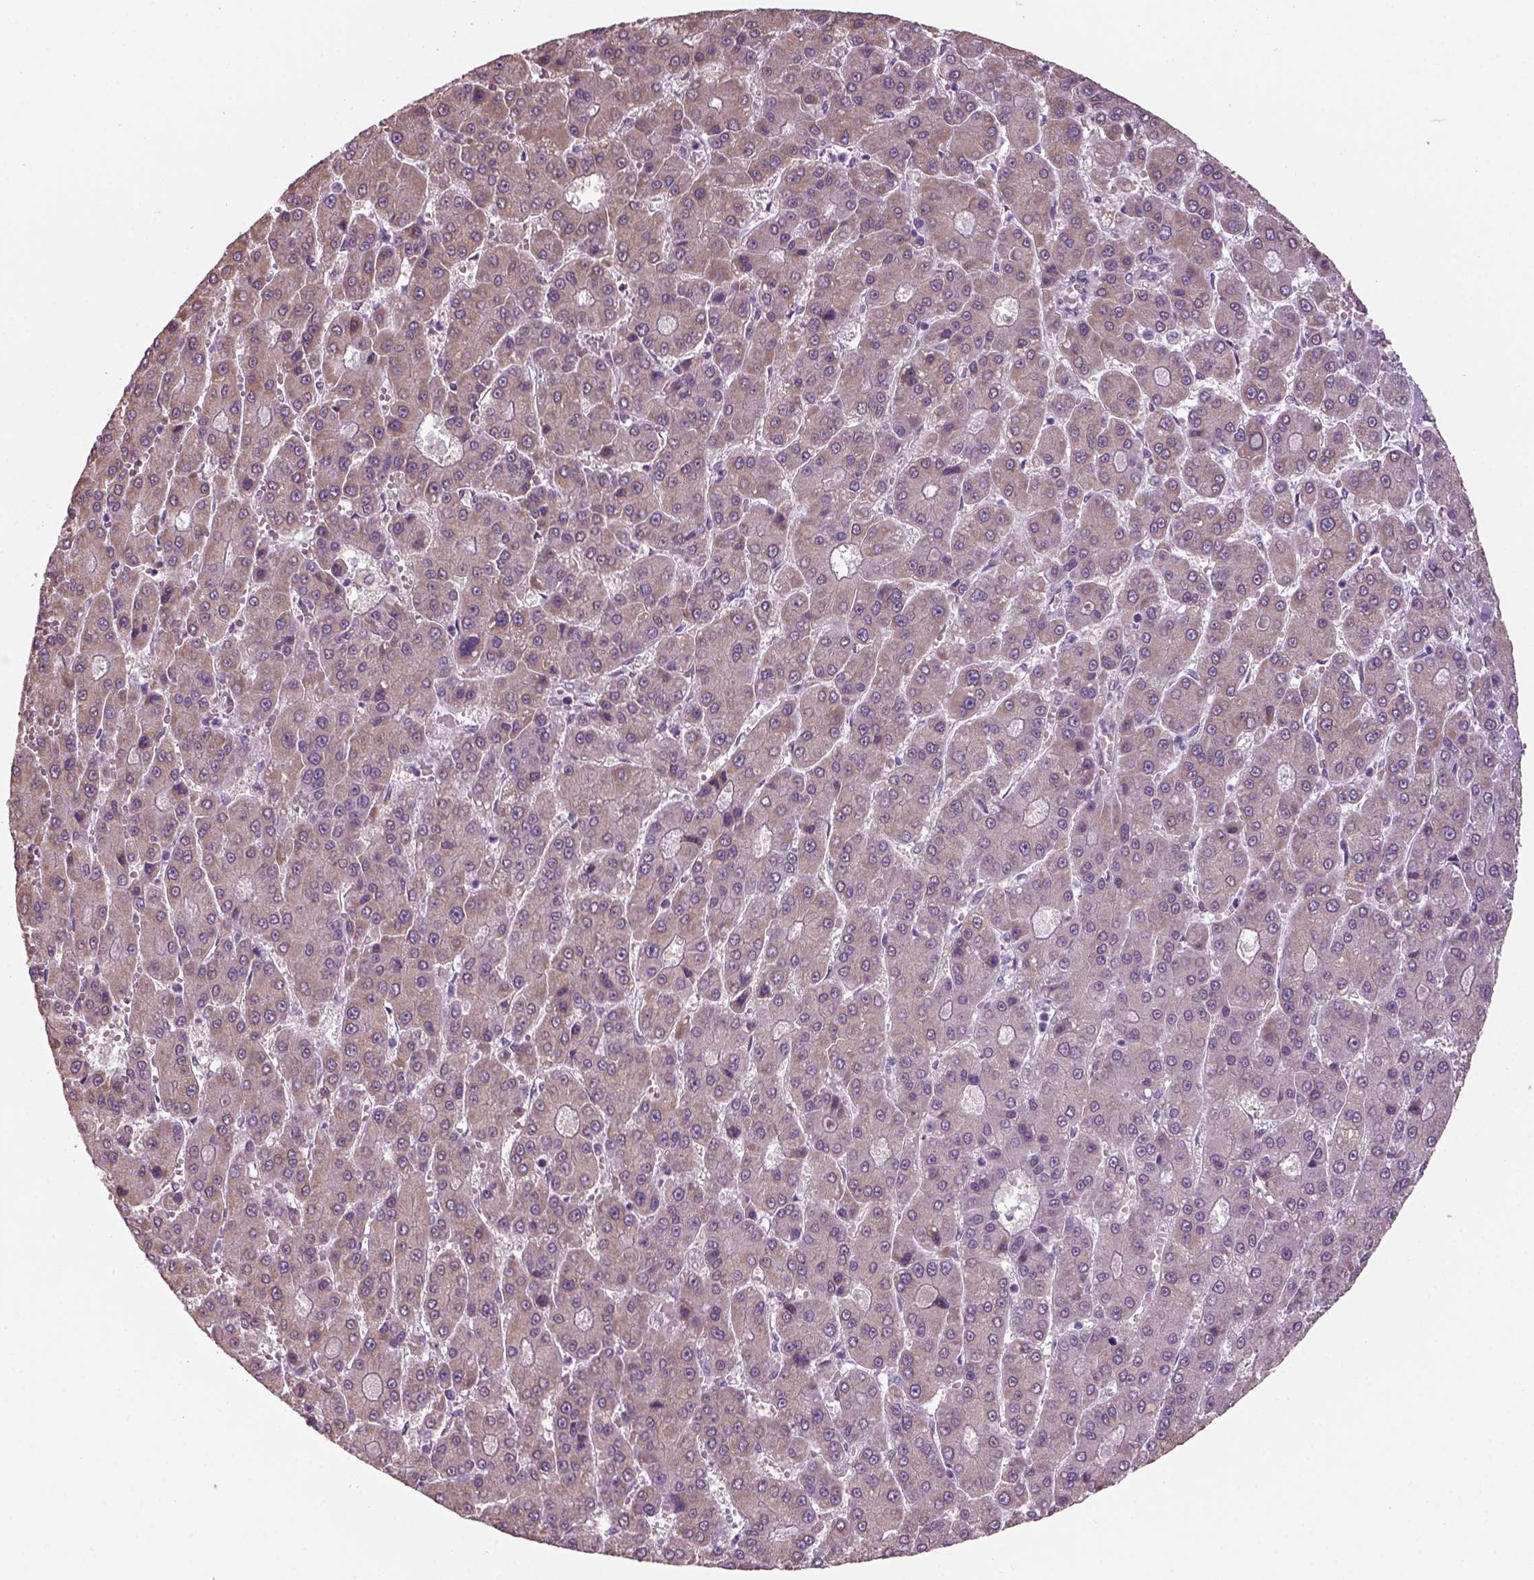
{"staining": {"intensity": "weak", "quantity": ">75%", "location": "cytoplasmic/membranous"}, "tissue": "liver cancer", "cell_type": "Tumor cells", "image_type": "cancer", "snomed": [{"axis": "morphology", "description": "Carcinoma, Hepatocellular, NOS"}, {"axis": "topography", "description": "Liver"}], "caption": "Immunohistochemical staining of human liver hepatocellular carcinoma demonstrates weak cytoplasmic/membranous protein staining in about >75% of tumor cells.", "gene": "NAT8", "patient": {"sex": "male", "age": 70}}